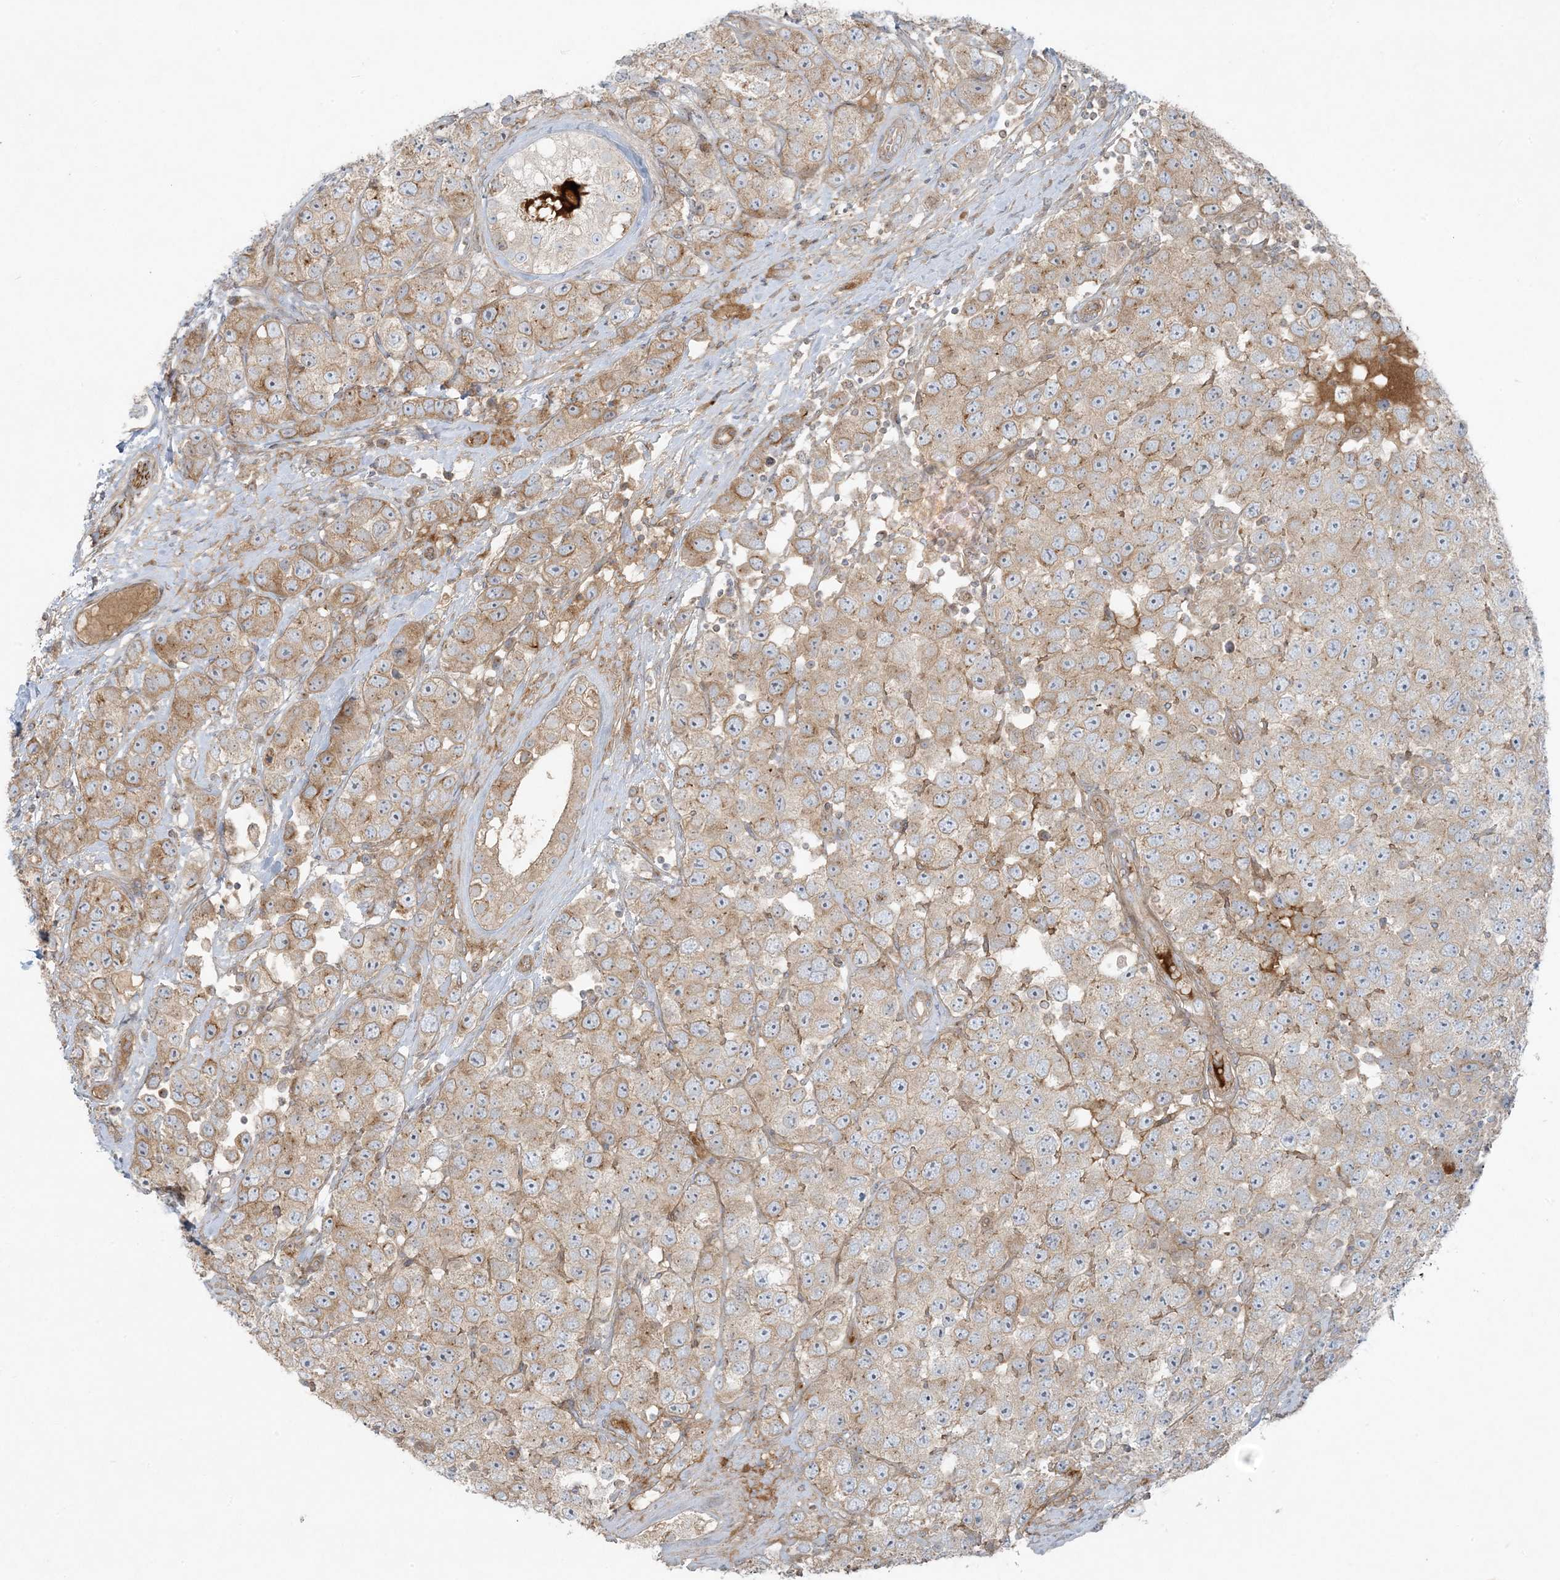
{"staining": {"intensity": "moderate", "quantity": ">75%", "location": "cytoplasmic/membranous"}, "tissue": "testis cancer", "cell_type": "Tumor cells", "image_type": "cancer", "snomed": [{"axis": "morphology", "description": "Seminoma, NOS"}, {"axis": "topography", "description": "Testis"}], "caption": "Immunohistochemical staining of human testis seminoma shows medium levels of moderate cytoplasmic/membranous staining in about >75% of tumor cells.", "gene": "PIK3R4", "patient": {"sex": "male", "age": 28}}